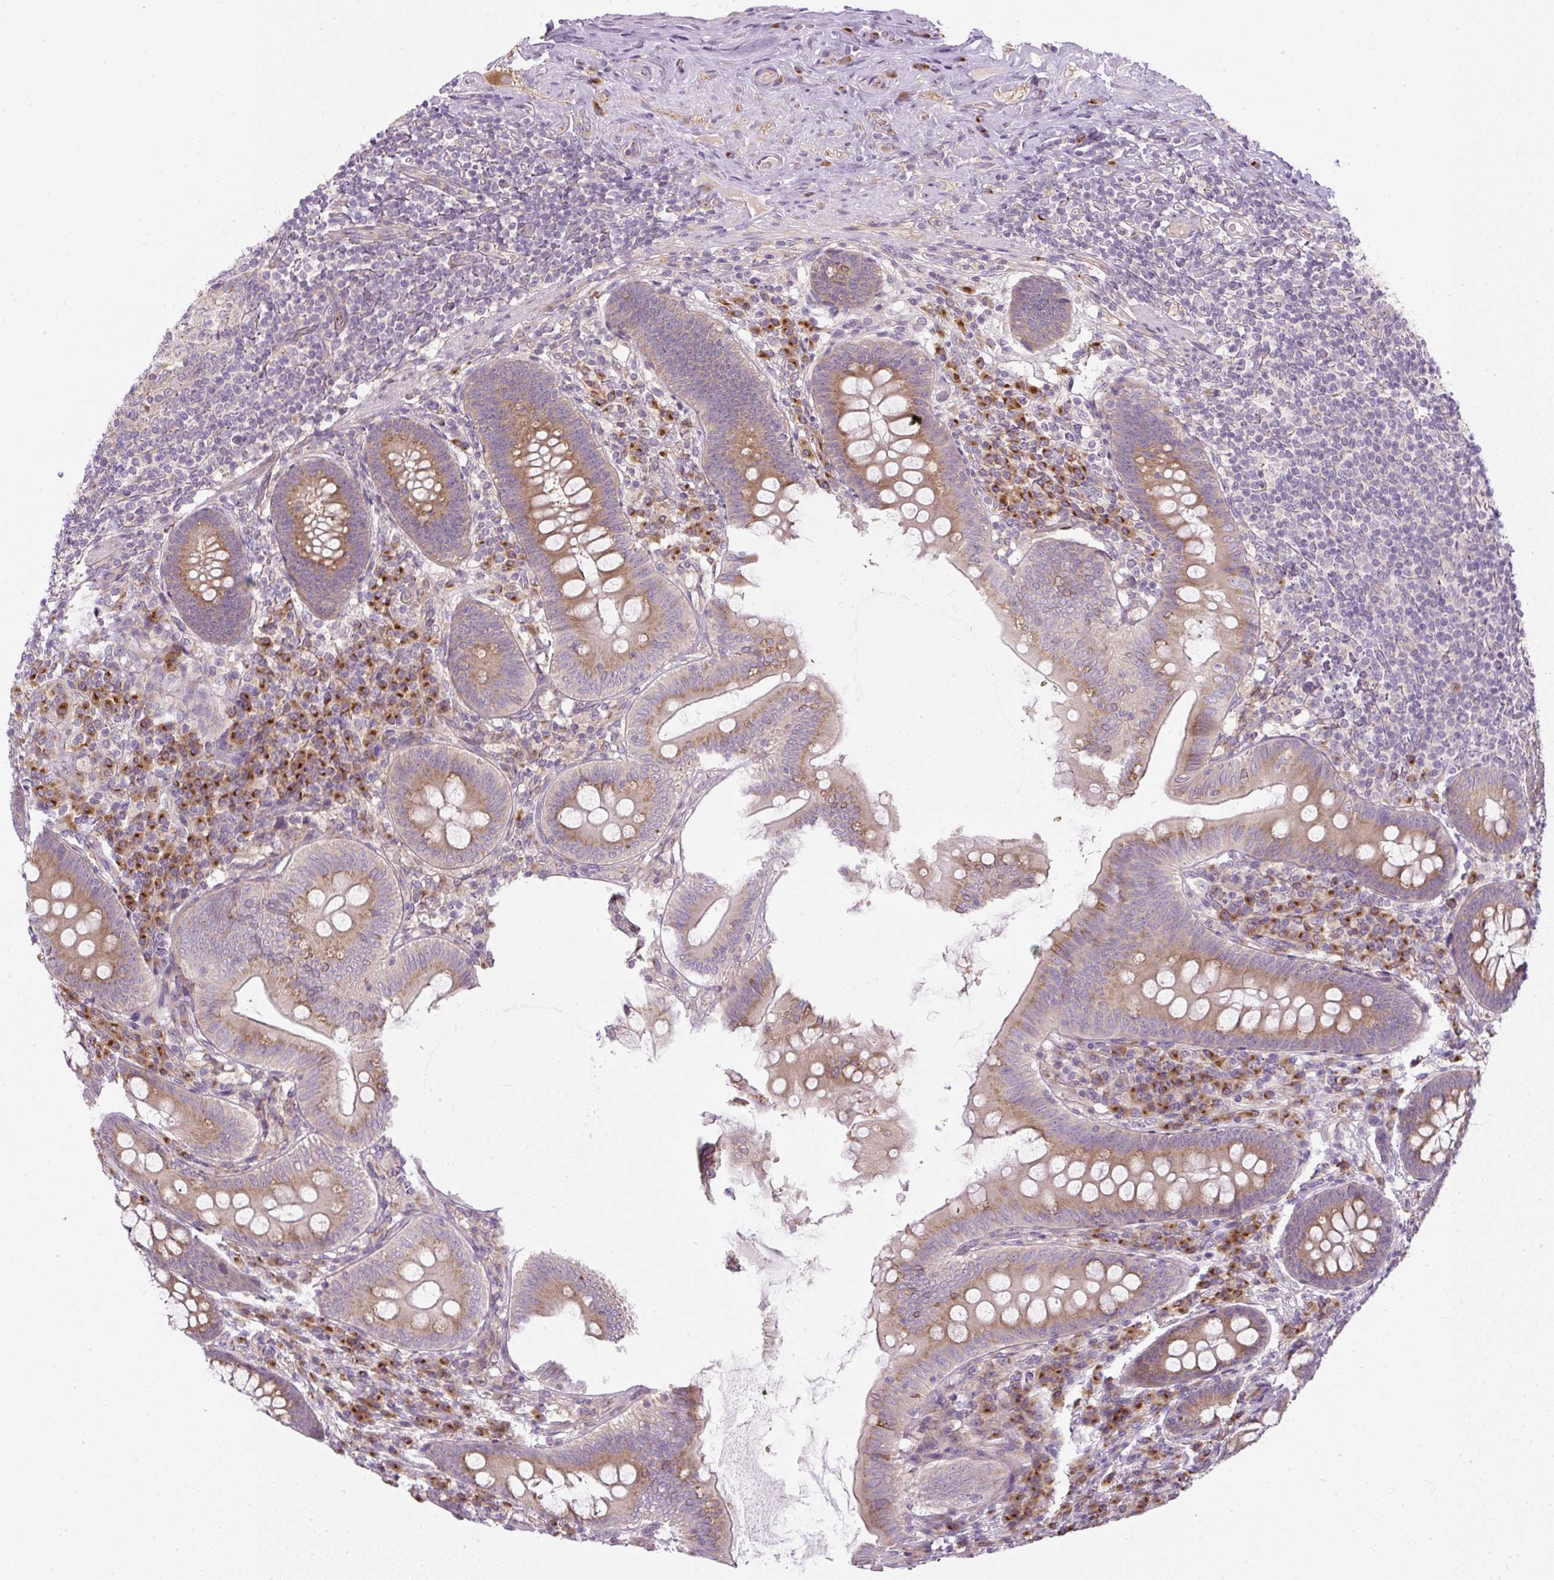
{"staining": {"intensity": "moderate", "quantity": ">75%", "location": "cytoplasmic/membranous"}, "tissue": "appendix", "cell_type": "Glandular cells", "image_type": "normal", "snomed": [{"axis": "morphology", "description": "Normal tissue, NOS"}, {"axis": "topography", "description": "Appendix"}], "caption": "Glandular cells demonstrate medium levels of moderate cytoplasmic/membranous positivity in about >75% of cells in benign human appendix.", "gene": "MLX", "patient": {"sex": "male", "age": 71}}